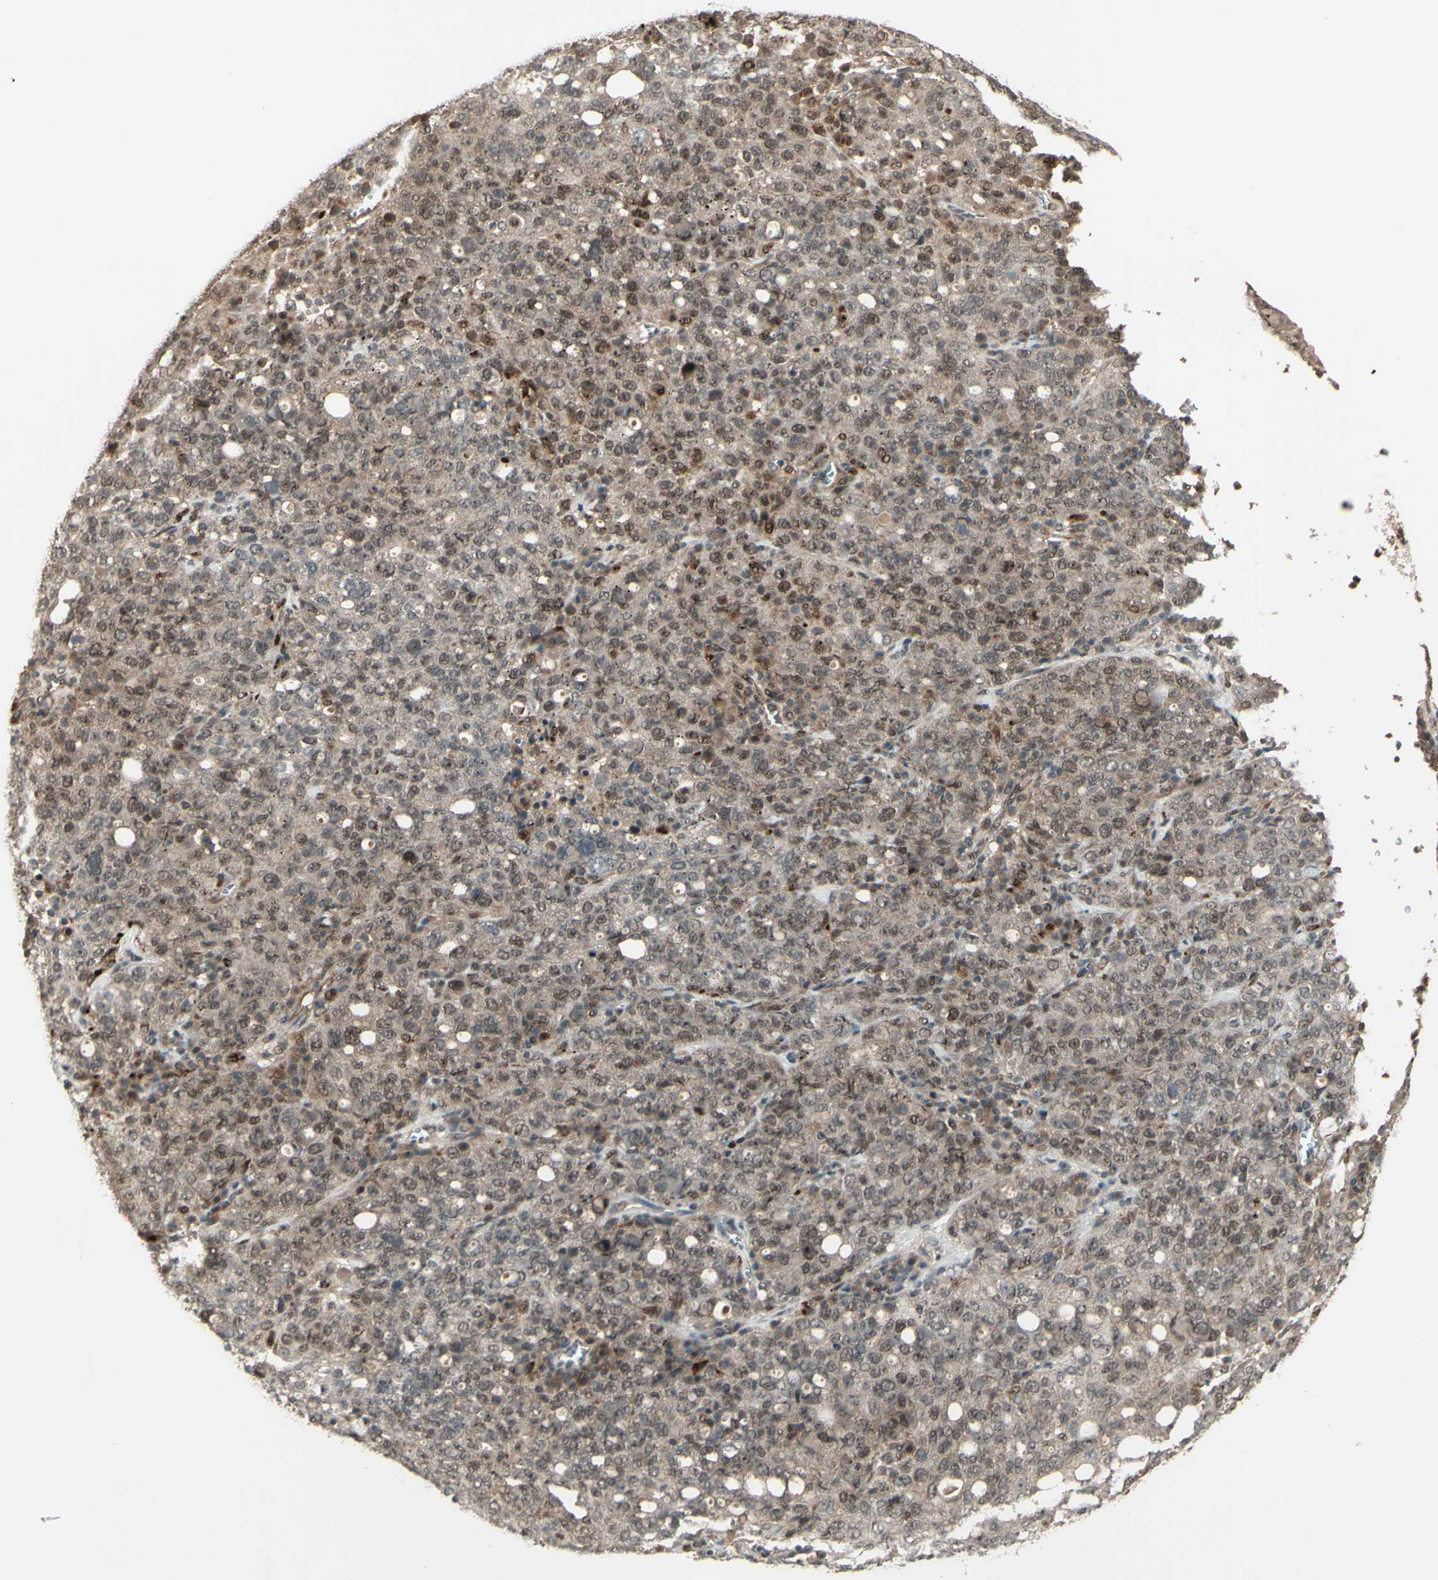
{"staining": {"intensity": "moderate", "quantity": ">75%", "location": "cytoplasmic/membranous,nuclear"}, "tissue": "ovarian cancer", "cell_type": "Tumor cells", "image_type": "cancer", "snomed": [{"axis": "morphology", "description": "Carcinoma, endometroid"}, {"axis": "topography", "description": "Ovary"}], "caption": "DAB immunohistochemical staining of ovarian cancer demonstrates moderate cytoplasmic/membranous and nuclear protein staining in about >75% of tumor cells. The staining is performed using DAB brown chromogen to label protein expression. The nuclei are counter-stained blue using hematoxylin.", "gene": "MLF2", "patient": {"sex": "female", "age": 62}}